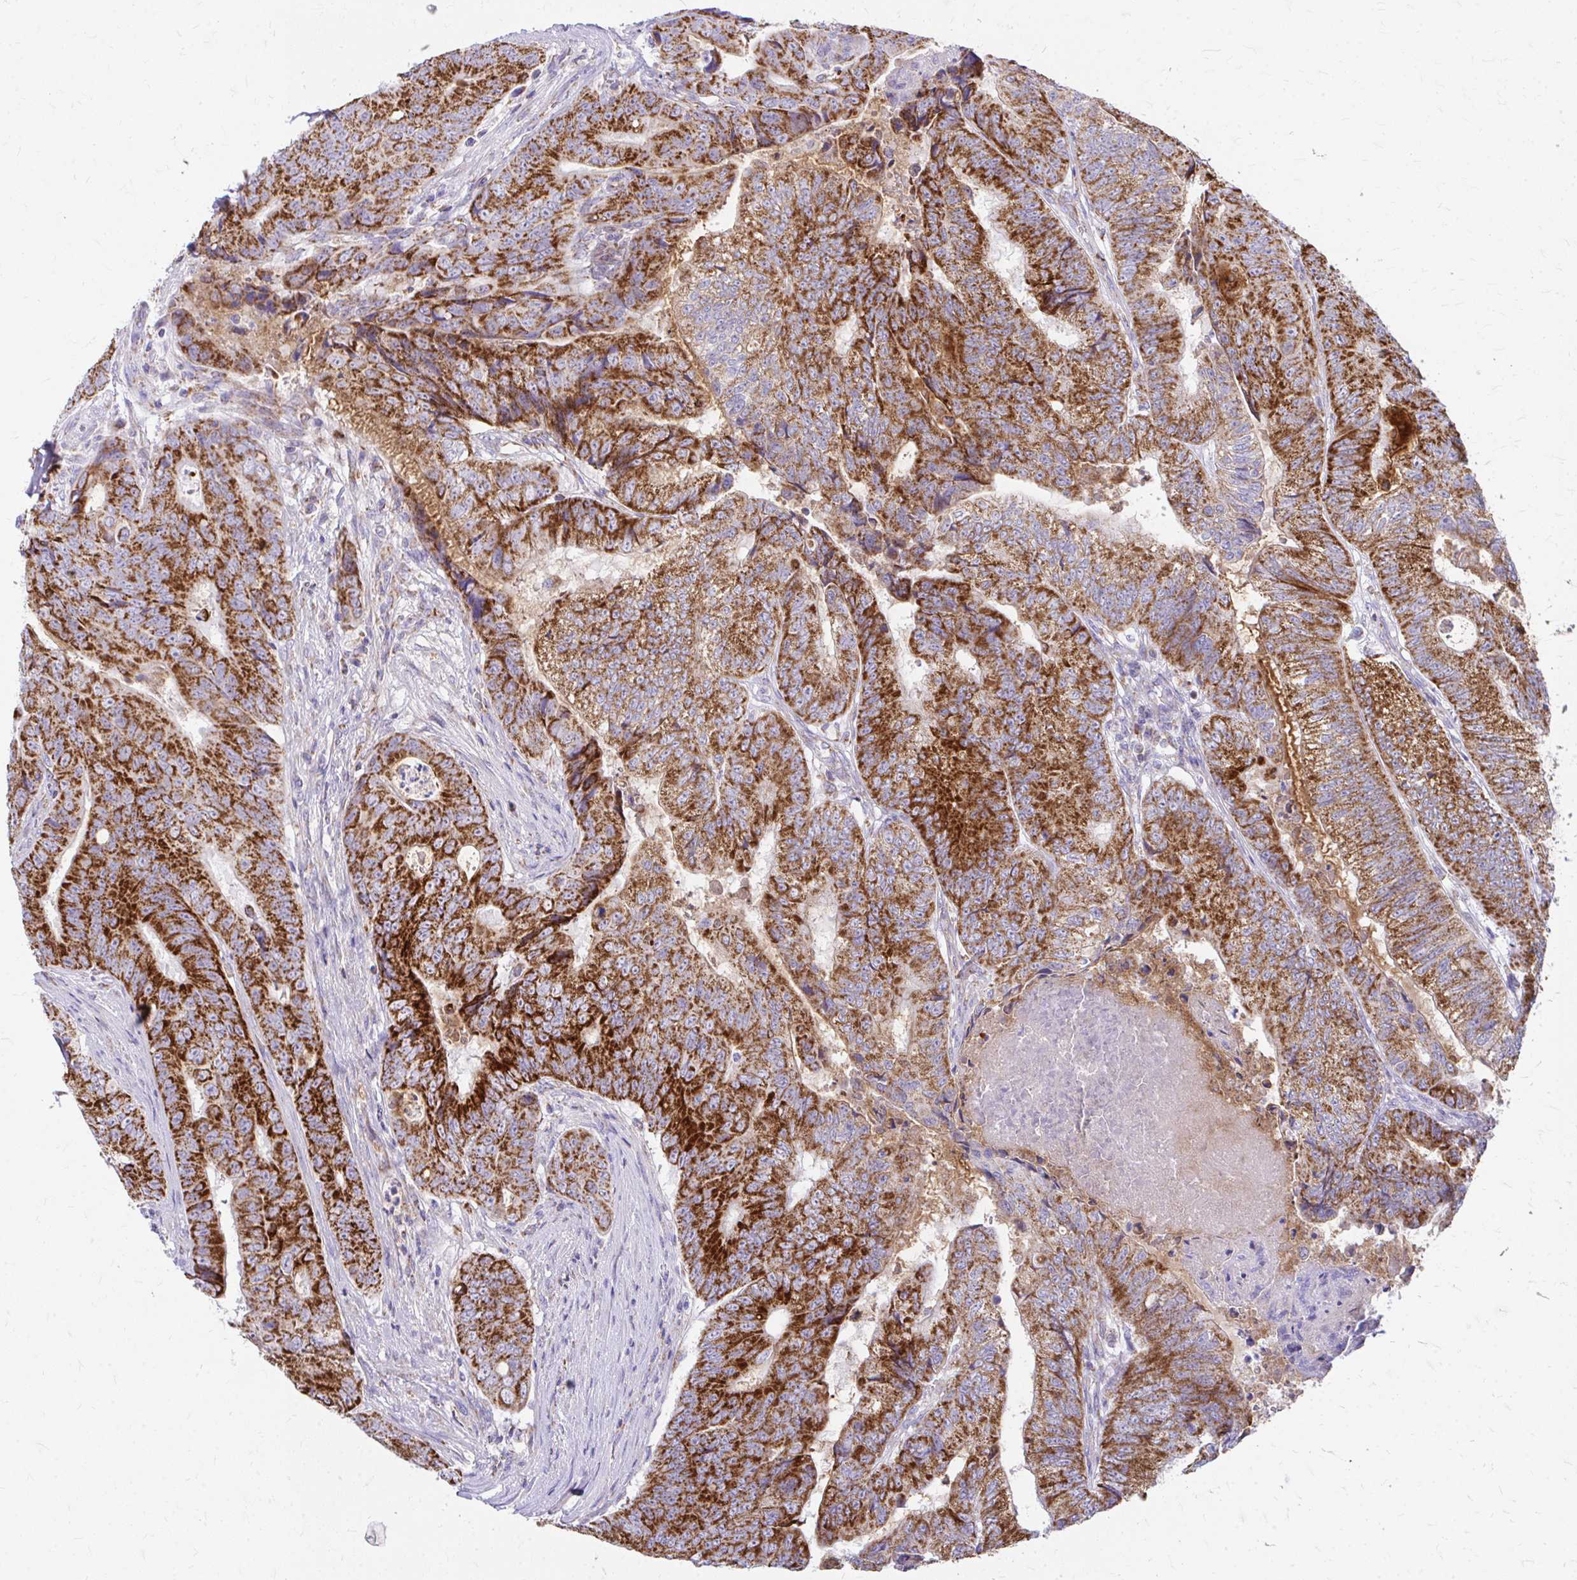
{"staining": {"intensity": "strong", "quantity": ">75%", "location": "cytoplasmic/membranous"}, "tissue": "colorectal cancer", "cell_type": "Tumor cells", "image_type": "cancer", "snomed": [{"axis": "morphology", "description": "Adenocarcinoma, NOS"}, {"axis": "topography", "description": "Colon"}], "caption": "This is an image of immunohistochemistry (IHC) staining of colorectal cancer, which shows strong positivity in the cytoplasmic/membranous of tumor cells.", "gene": "MRPL19", "patient": {"sex": "female", "age": 48}}